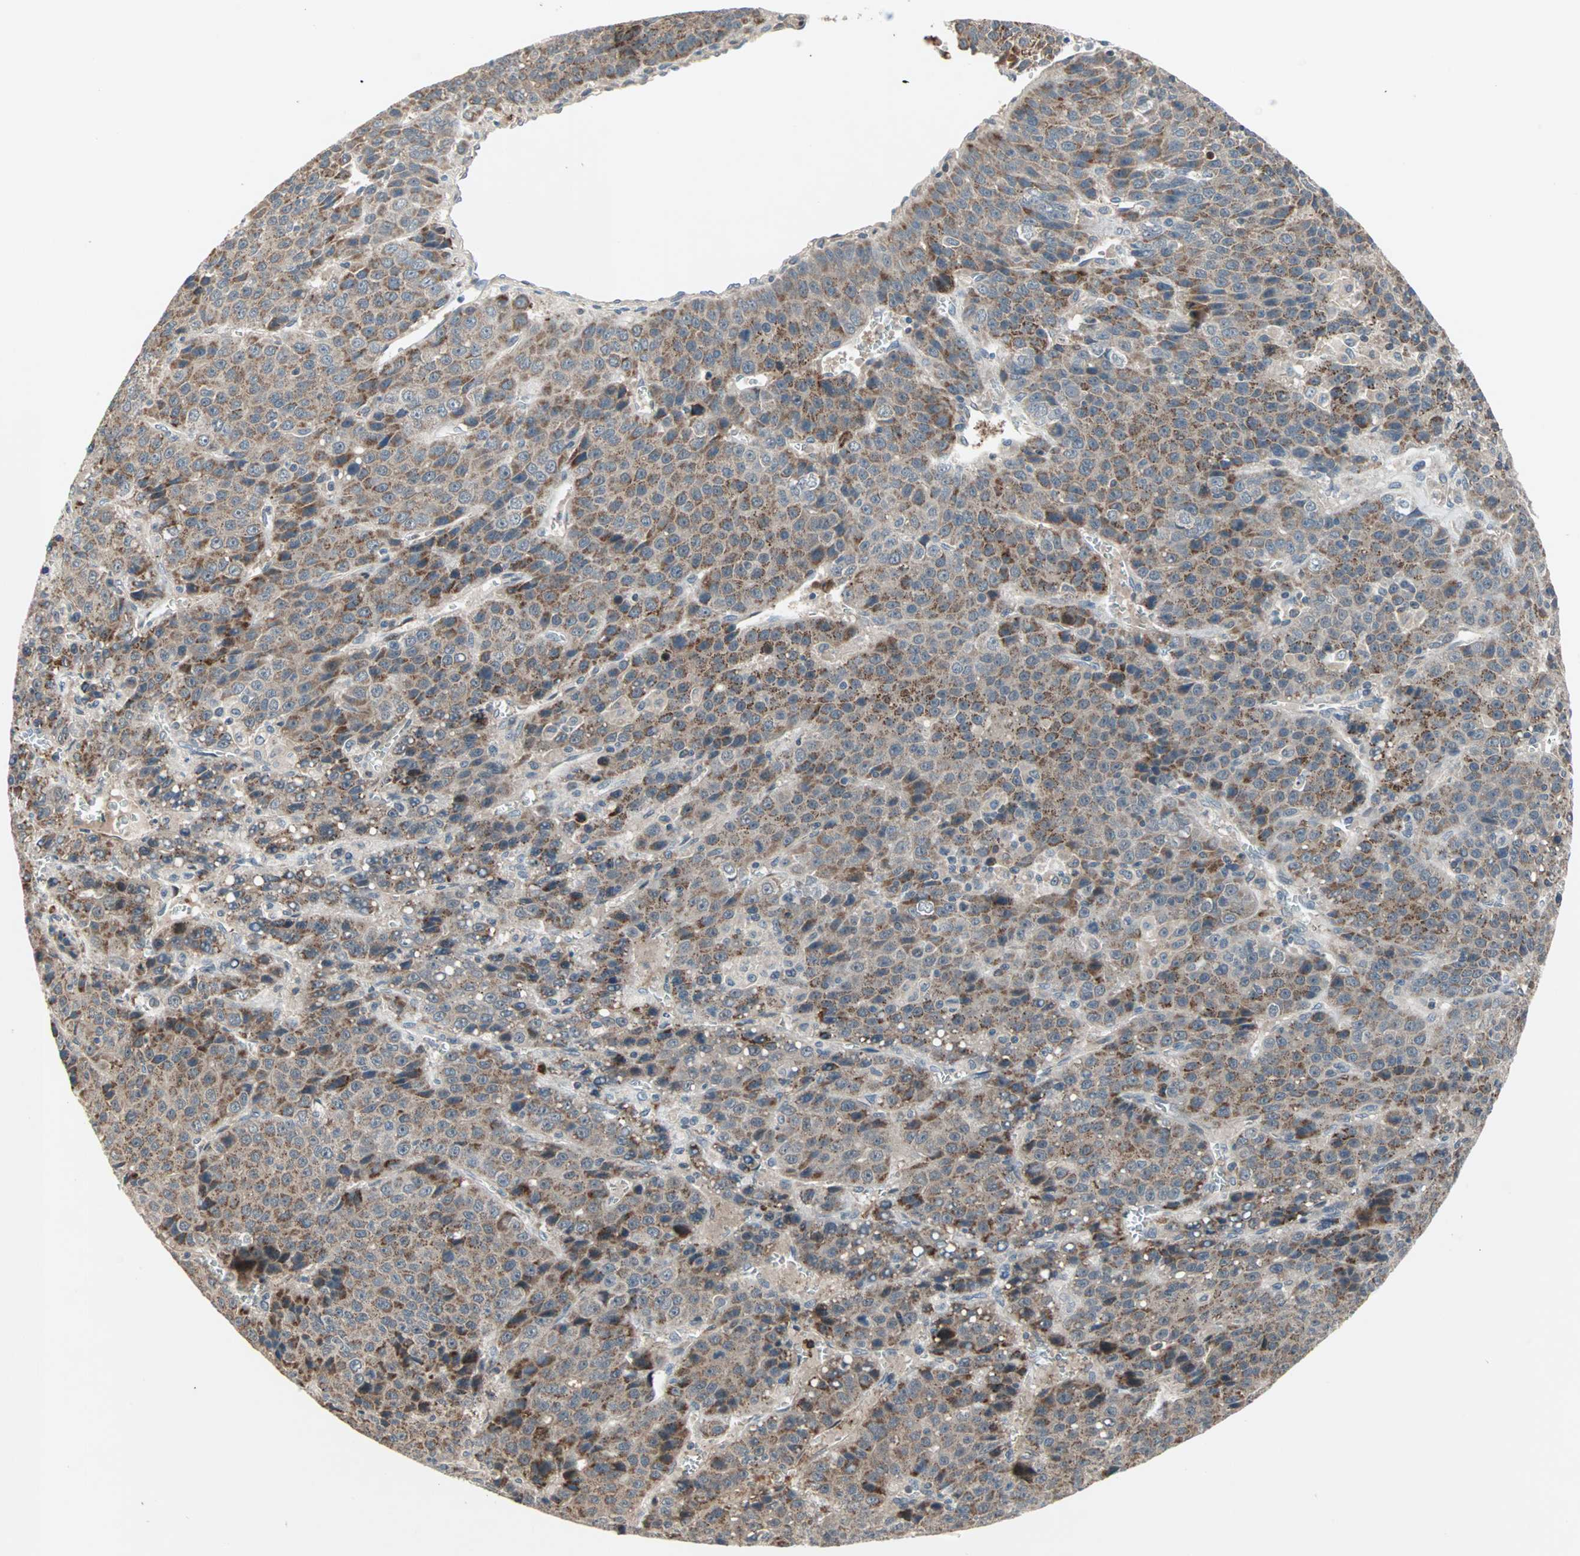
{"staining": {"intensity": "moderate", "quantity": "25%-75%", "location": "cytoplasmic/membranous"}, "tissue": "liver cancer", "cell_type": "Tumor cells", "image_type": "cancer", "snomed": [{"axis": "morphology", "description": "Carcinoma, Hepatocellular, NOS"}, {"axis": "topography", "description": "Liver"}], "caption": "Hepatocellular carcinoma (liver) was stained to show a protein in brown. There is medium levels of moderate cytoplasmic/membranous positivity in about 25%-75% of tumor cells.", "gene": "PROS1", "patient": {"sex": "female", "age": 53}}